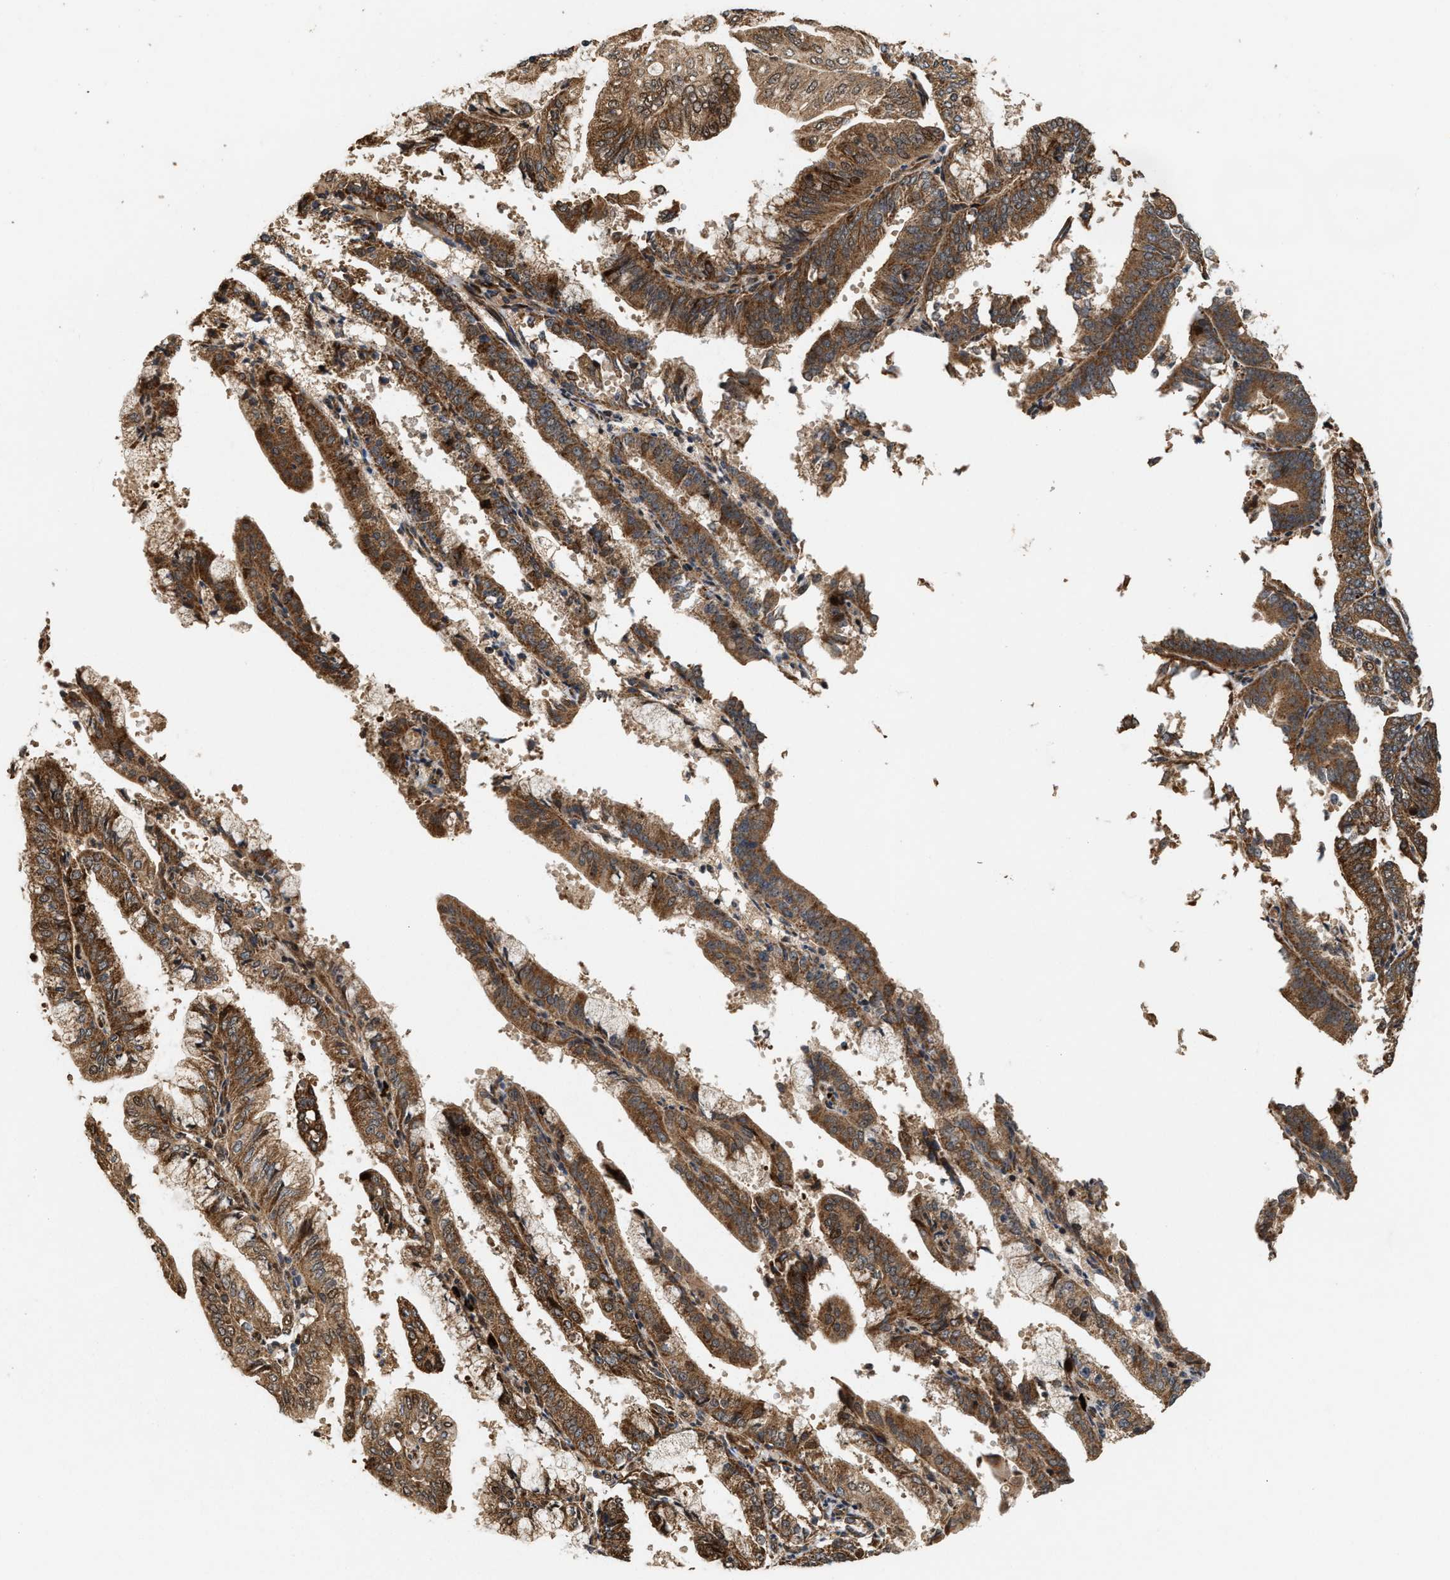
{"staining": {"intensity": "strong", "quantity": ">75%", "location": "cytoplasmic/membranous,nuclear"}, "tissue": "endometrial cancer", "cell_type": "Tumor cells", "image_type": "cancer", "snomed": [{"axis": "morphology", "description": "Adenocarcinoma, NOS"}, {"axis": "topography", "description": "Endometrium"}], "caption": "This is a micrograph of immunohistochemistry staining of endometrial cancer, which shows strong staining in the cytoplasmic/membranous and nuclear of tumor cells.", "gene": "ELP2", "patient": {"sex": "female", "age": 63}}